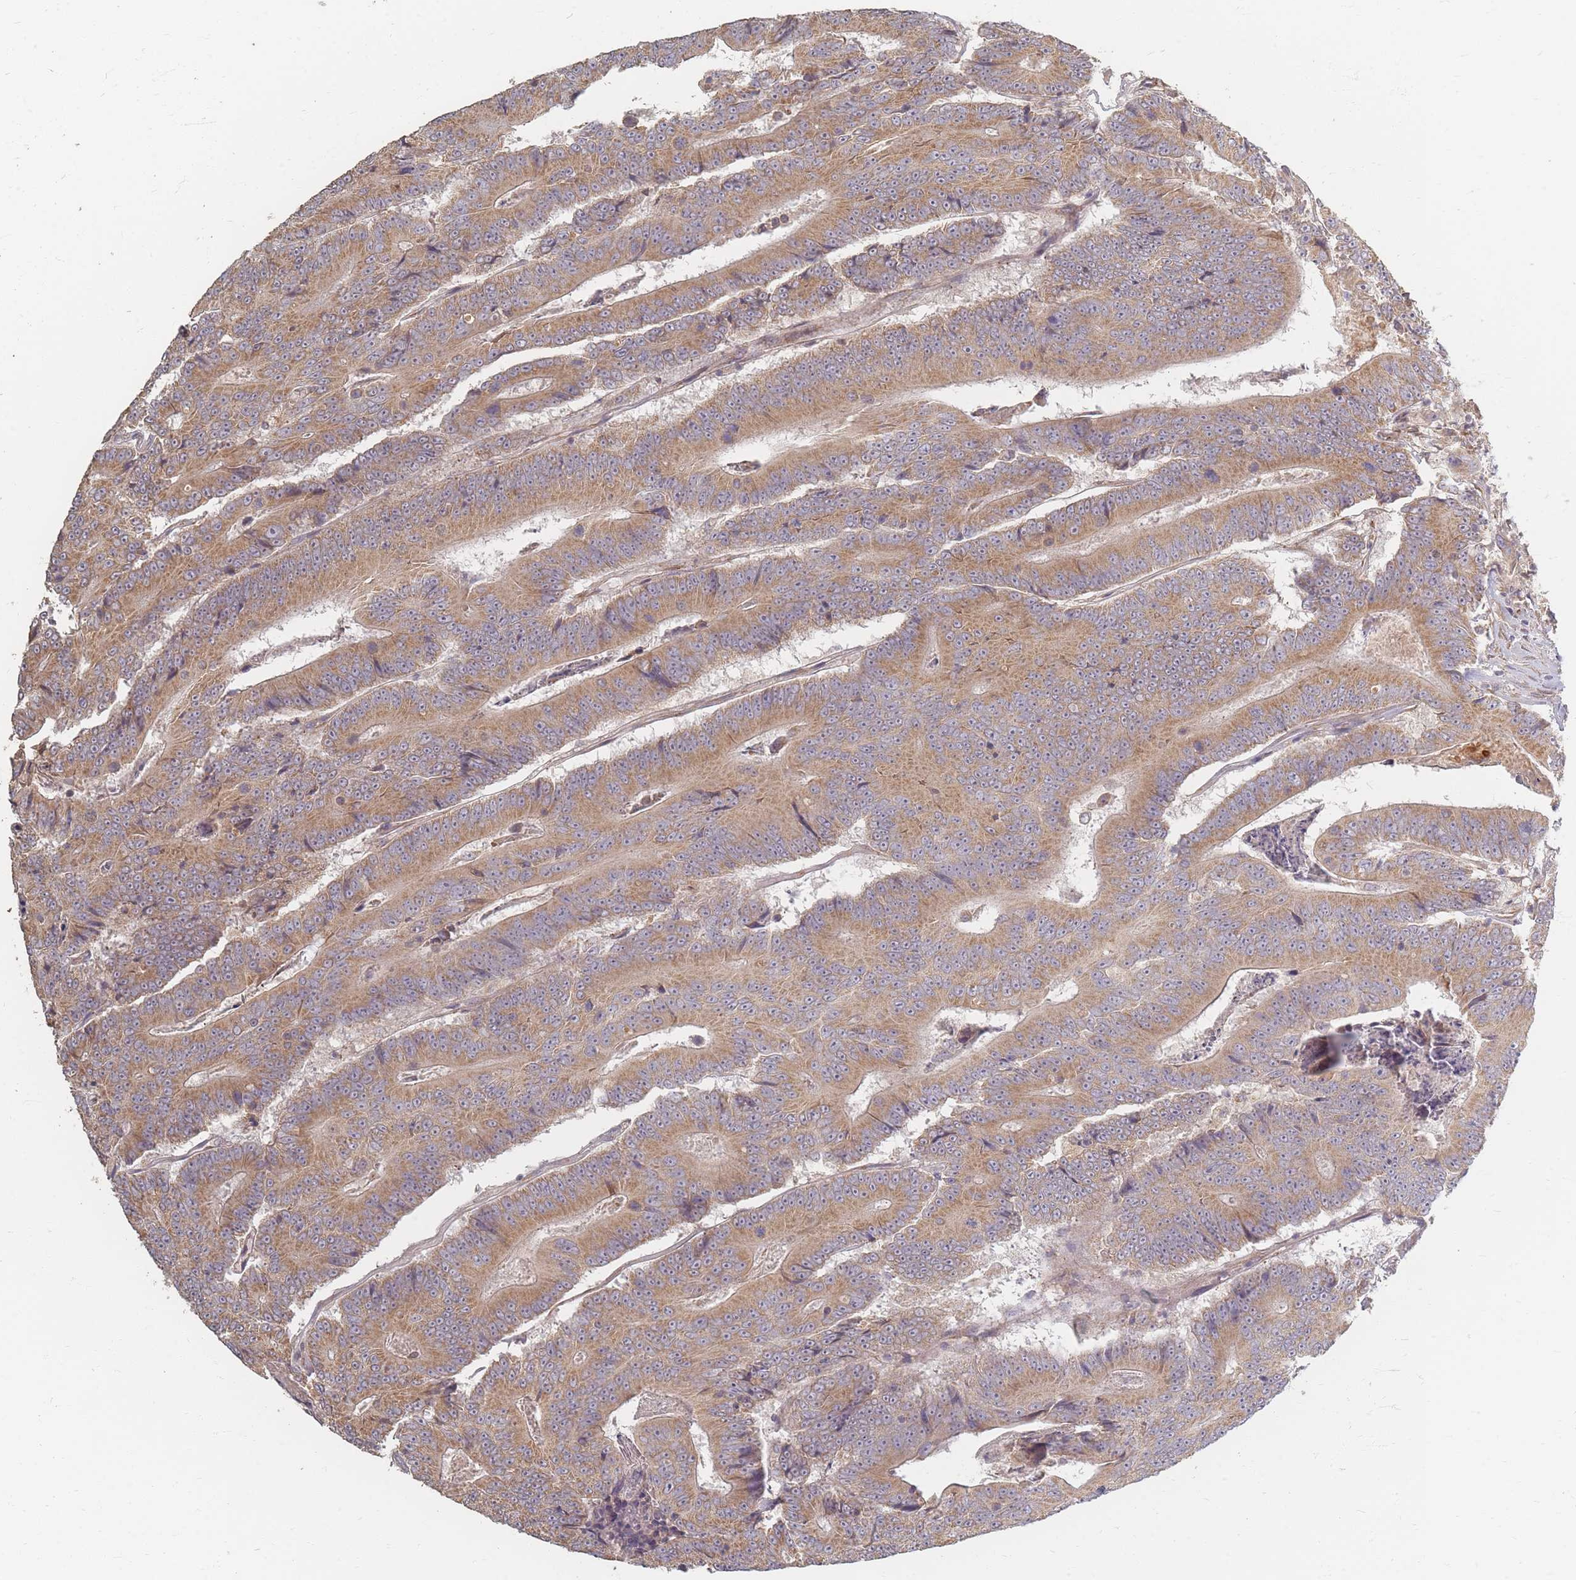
{"staining": {"intensity": "moderate", "quantity": ">75%", "location": "cytoplasmic/membranous"}, "tissue": "colorectal cancer", "cell_type": "Tumor cells", "image_type": "cancer", "snomed": [{"axis": "morphology", "description": "Adenocarcinoma, NOS"}, {"axis": "topography", "description": "Colon"}], "caption": "Immunohistochemical staining of human adenocarcinoma (colorectal) demonstrates moderate cytoplasmic/membranous protein staining in approximately >75% of tumor cells.", "gene": "MRPS6", "patient": {"sex": "male", "age": 83}}